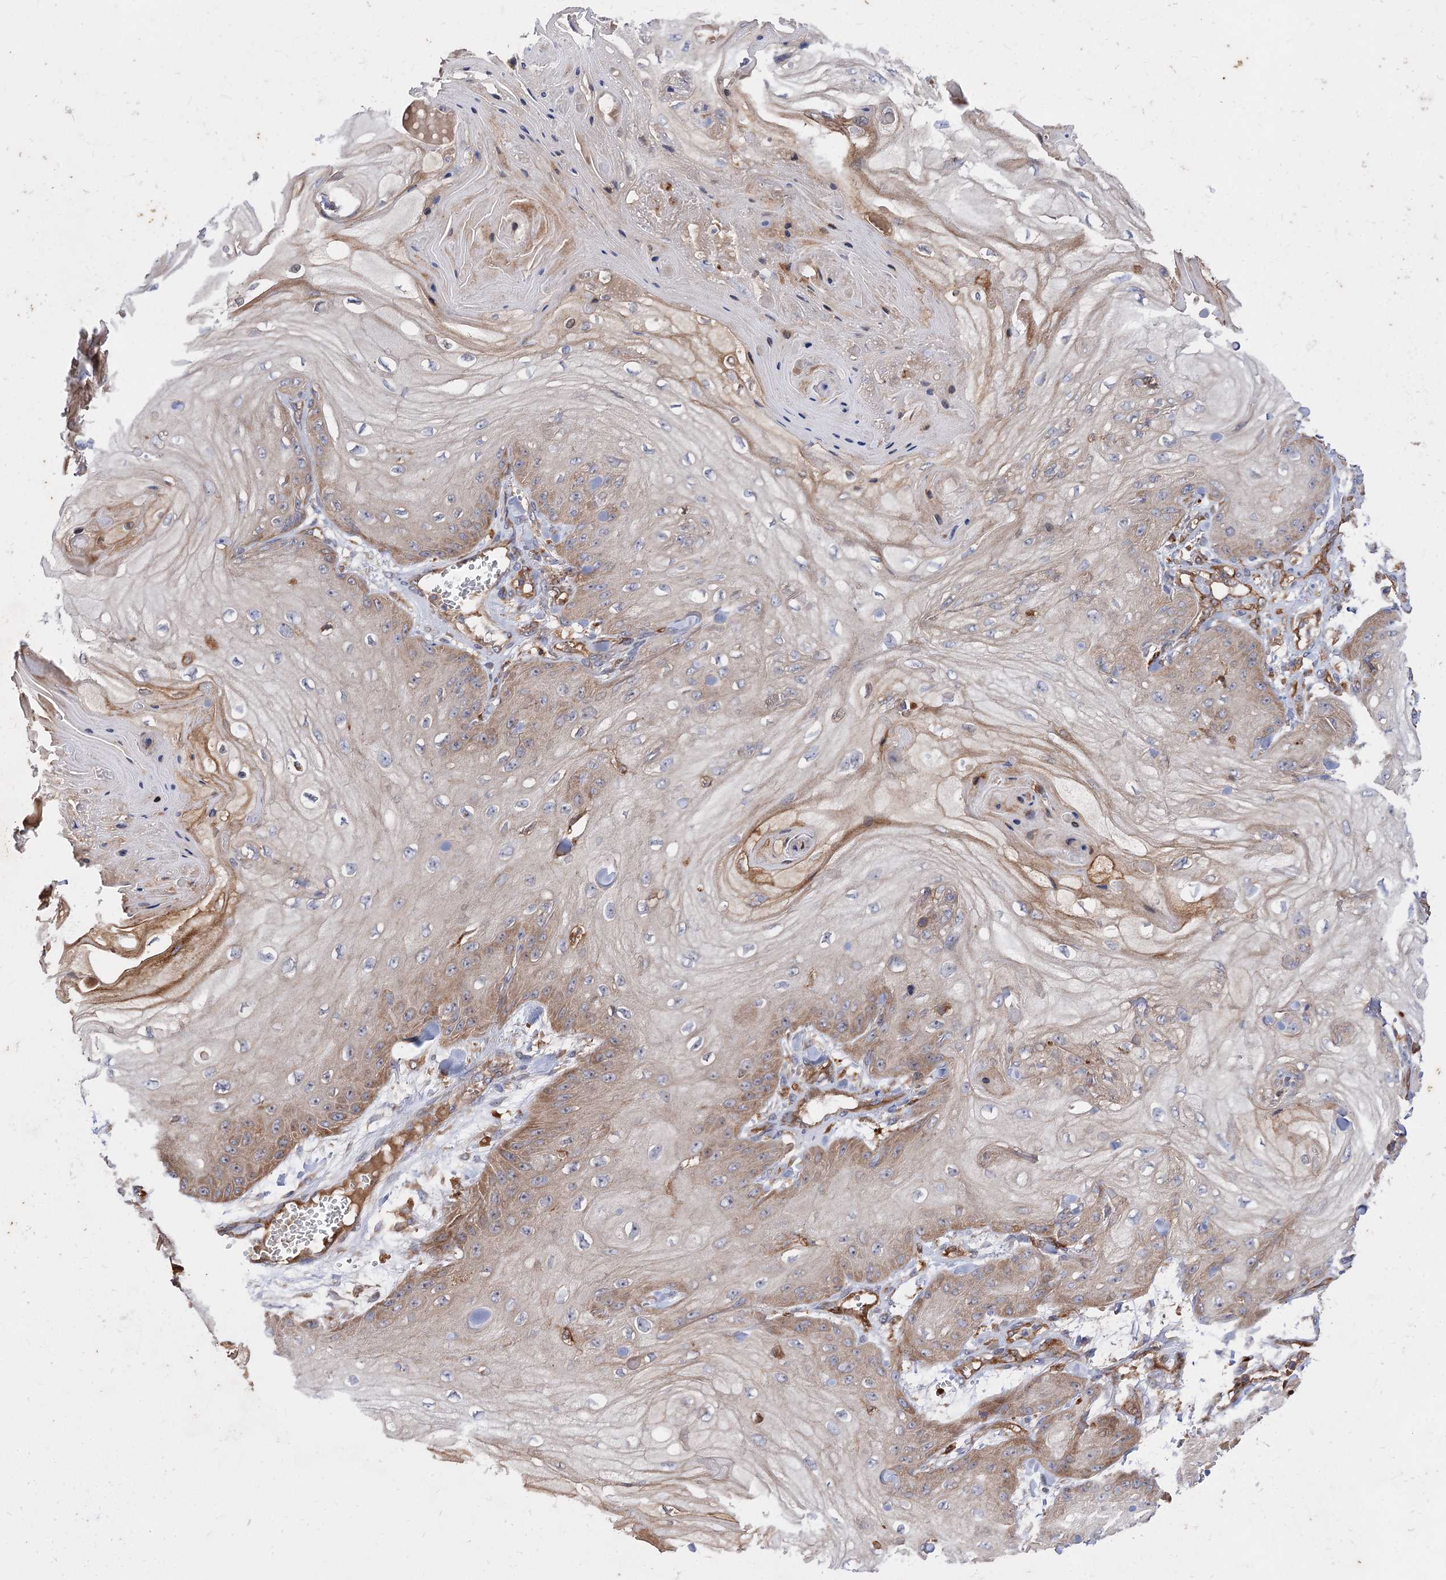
{"staining": {"intensity": "moderate", "quantity": "<25%", "location": "cytoplasmic/membranous"}, "tissue": "skin cancer", "cell_type": "Tumor cells", "image_type": "cancer", "snomed": [{"axis": "morphology", "description": "Squamous cell carcinoma, NOS"}, {"axis": "topography", "description": "Skin"}], "caption": "A histopathology image showing moderate cytoplasmic/membranous expression in approximately <25% of tumor cells in squamous cell carcinoma (skin), as visualized by brown immunohistochemical staining.", "gene": "PATL1", "patient": {"sex": "male", "age": 74}}